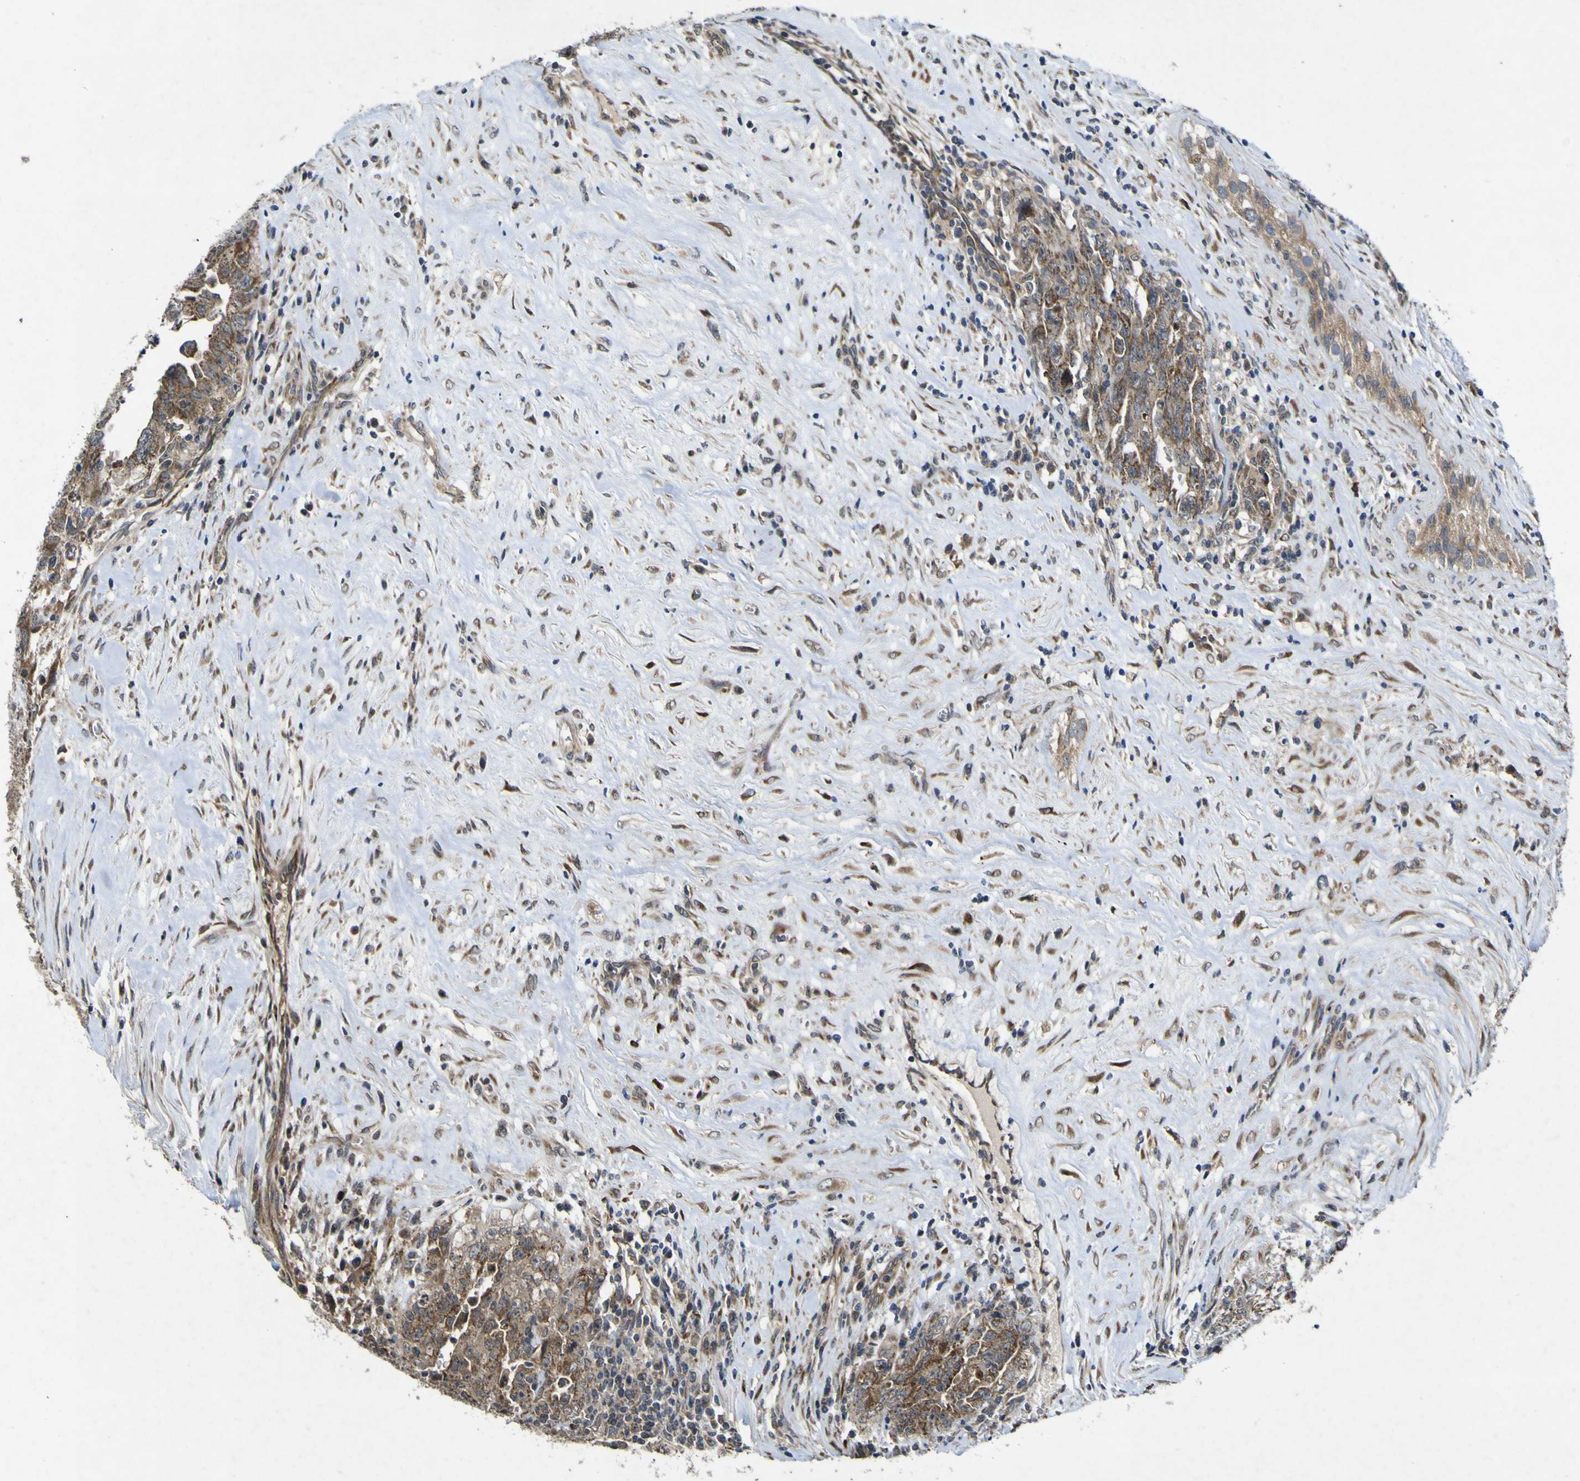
{"staining": {"intensity": "moderate", "quantity": ">75%", "location": "cytoplasmic/membranous"}, "tissue": "testis cancer", "cell_type": "Tumor cells", "image_type": "cancer", "snomed": [{"axis": "morphology", "description": "Carcinoma, Embryonal, NOS"}, {"axis": "topography", "description": "Testis"}], "caption": "Brown immunohistochemical staining in testis cancer demonstrates moderate cytoplasmic/membranous staining in about >75% of tumor cells.", "gene": "IRAK2", "patient": {"sex": "male", "age": 28}}